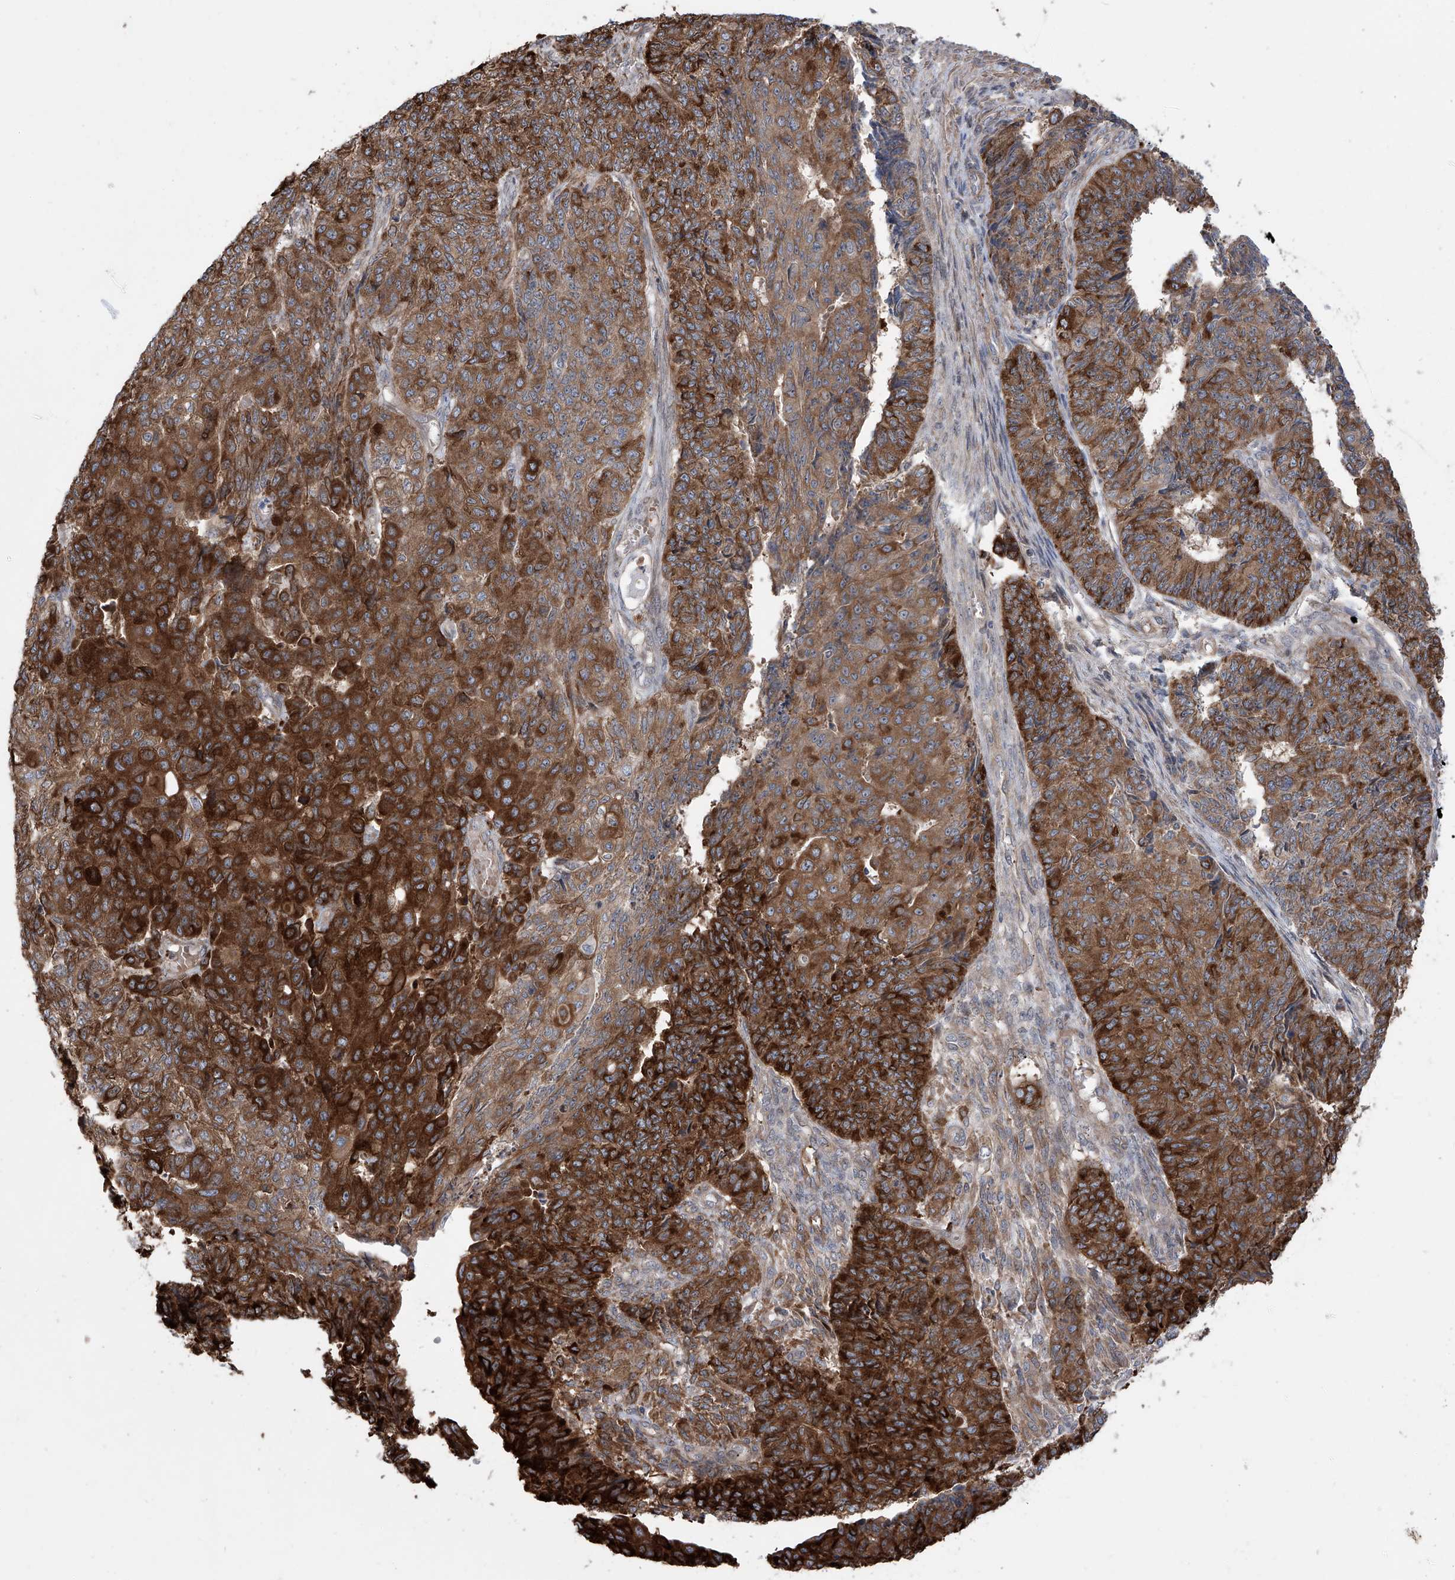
{"staining": {"intensity": "strong", "quantity": ">75%", "location": "cytoplasmic/membranous"}, "tissue": "endometrial cancer", "cell_type": "Tumor cells", "image_type": "cancer", "snomed": [{"axis": "morphology", "description": "Adenocarcinoma, NOS"}, {"axis": "topography", "description": "Endometrium"}], "caption": "An immunohistochemistry photomicrograph of tumor tissue is shown. Protein staining in brown highlights strong cytoplasmic/membranous positivity in endometrial adenocarcinoma within tumor cells.", "gene": "APAF1", "patient": {"sex": "female", "age": 32}}